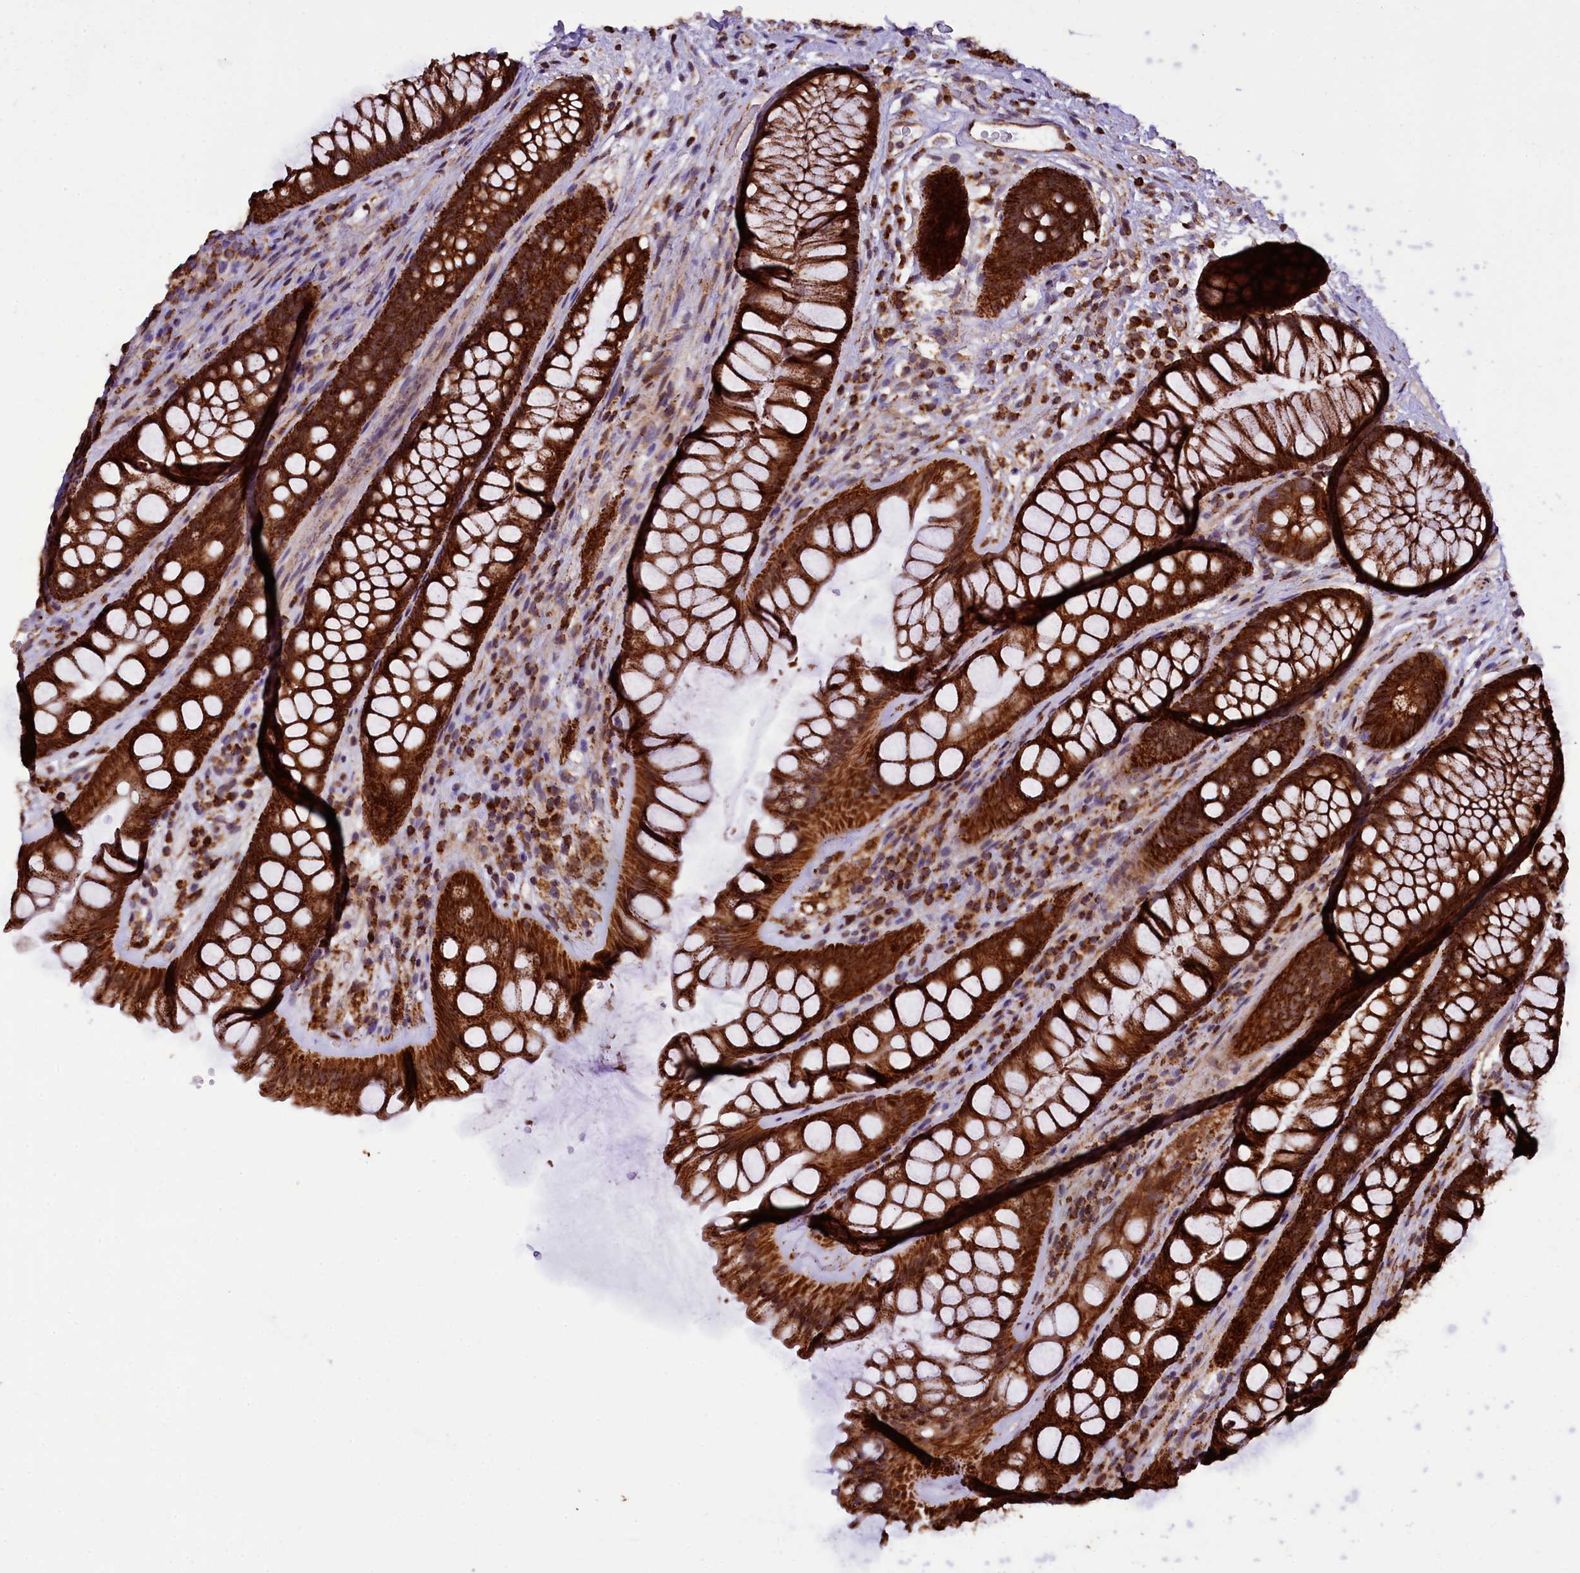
{"staining": {"intensity": "strong", "quantity": ">75%", "location": "cytoplasmic/membranous"}, "tissue": "rectum", "cell_type": "Glandular cells", "image_type": "normal", "snomed": [{"axis": "morphology", "description": "Normal tissue, NOS"}, {"axis": "topography", "description": "Rectum"}], "caption": "Strong cytoplasmic/membranous staining is identified in about >75% of glandular cells in benign rectum. (DAB (3,3'-diaminobenzidine) IHC with brightfield microscopy, high magnification).", "gene": "KLC2", "patient": {"sex": "male", "age": 74}}